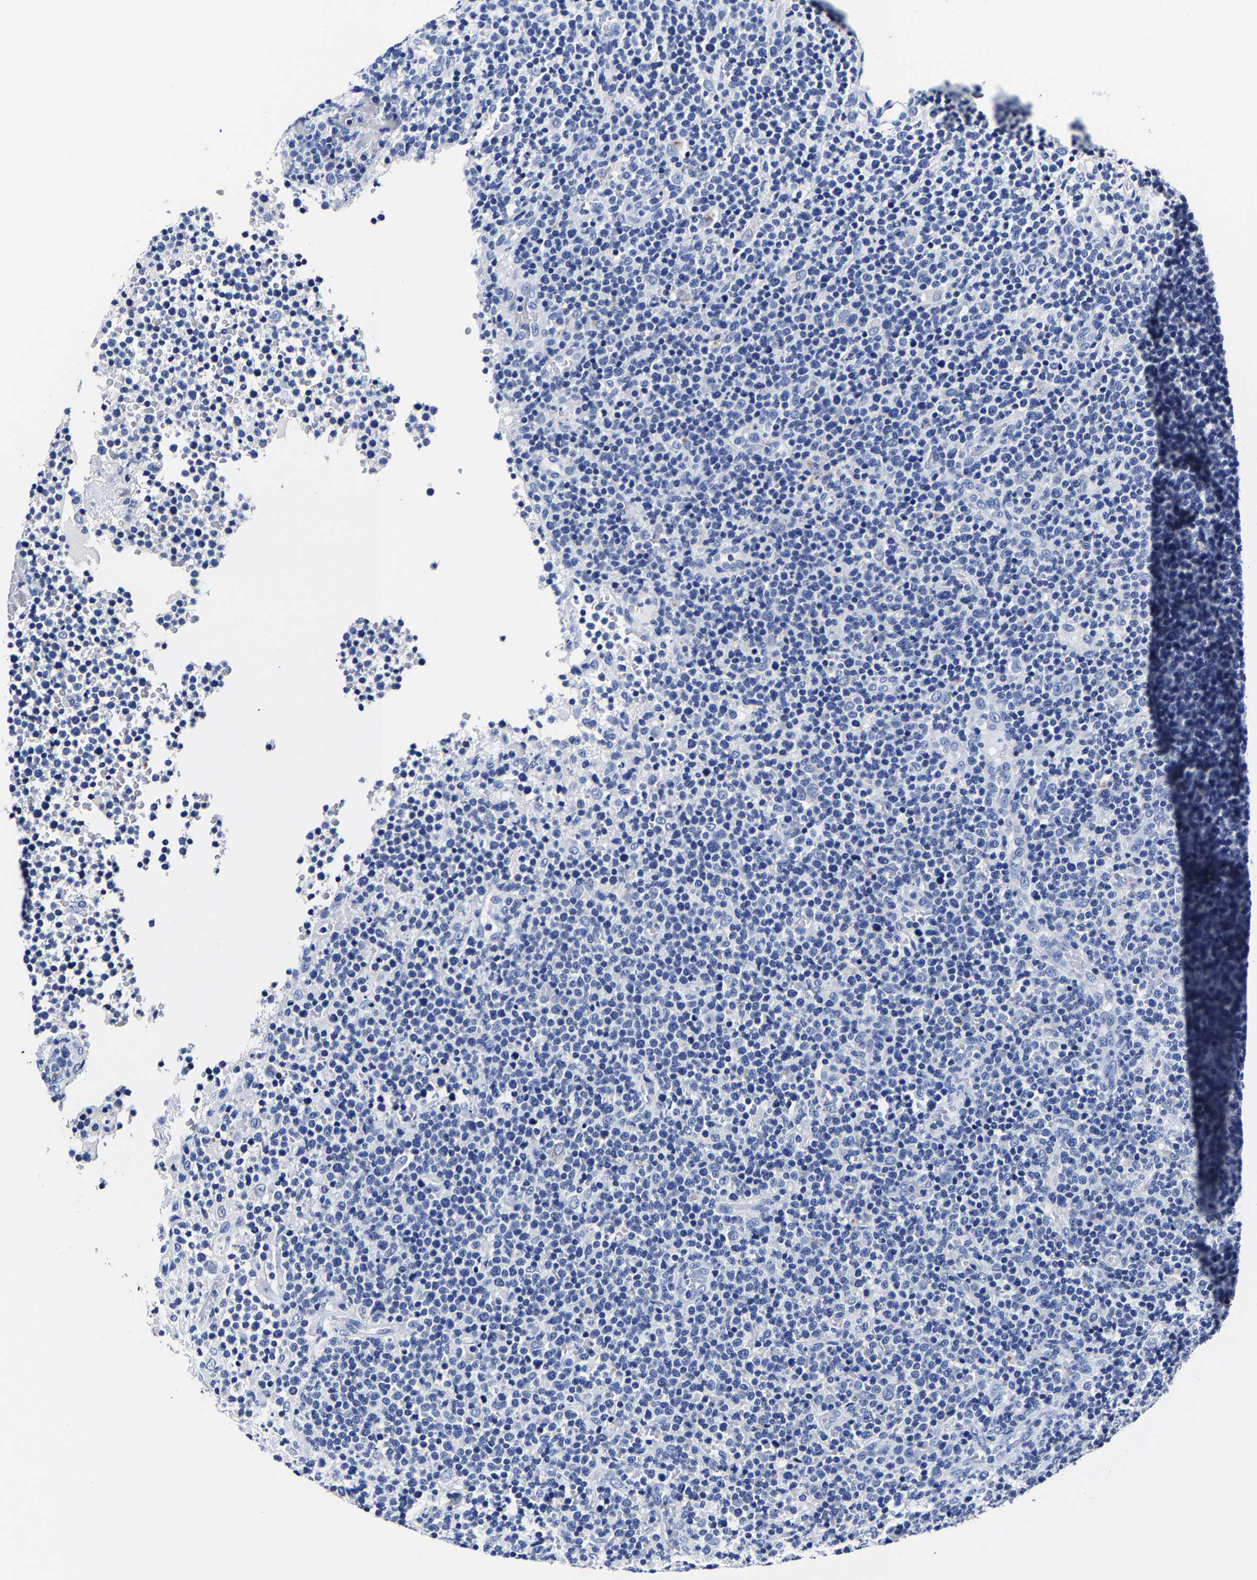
{"staining": {"intensity": "negative", "quantity": "none", "location": "none"}, "tissue": "lymphoma", "cell_type": "Tumor cells", "image_type": "cancer", "snomed": [{"axis": "morphology", "description": "Malignant lymphoma, non-Hodgkin's type, High grade"}, {"axis": "topography", "description": "Lymph node"}], "caption": "High magnification brightfield microscopy of lymphoma stained with DAB (3,3'-diaminobenzidine) (brown) and counterstained with hematoxylin (blue): tumor cells show no significant positivity. Brightfield microscopy of IHC stained with DAB (brown) and hematoxylin (blue), captured at high magnification.", "gene": "CPA2", "patient": {"sex": "male", "age": 61}}